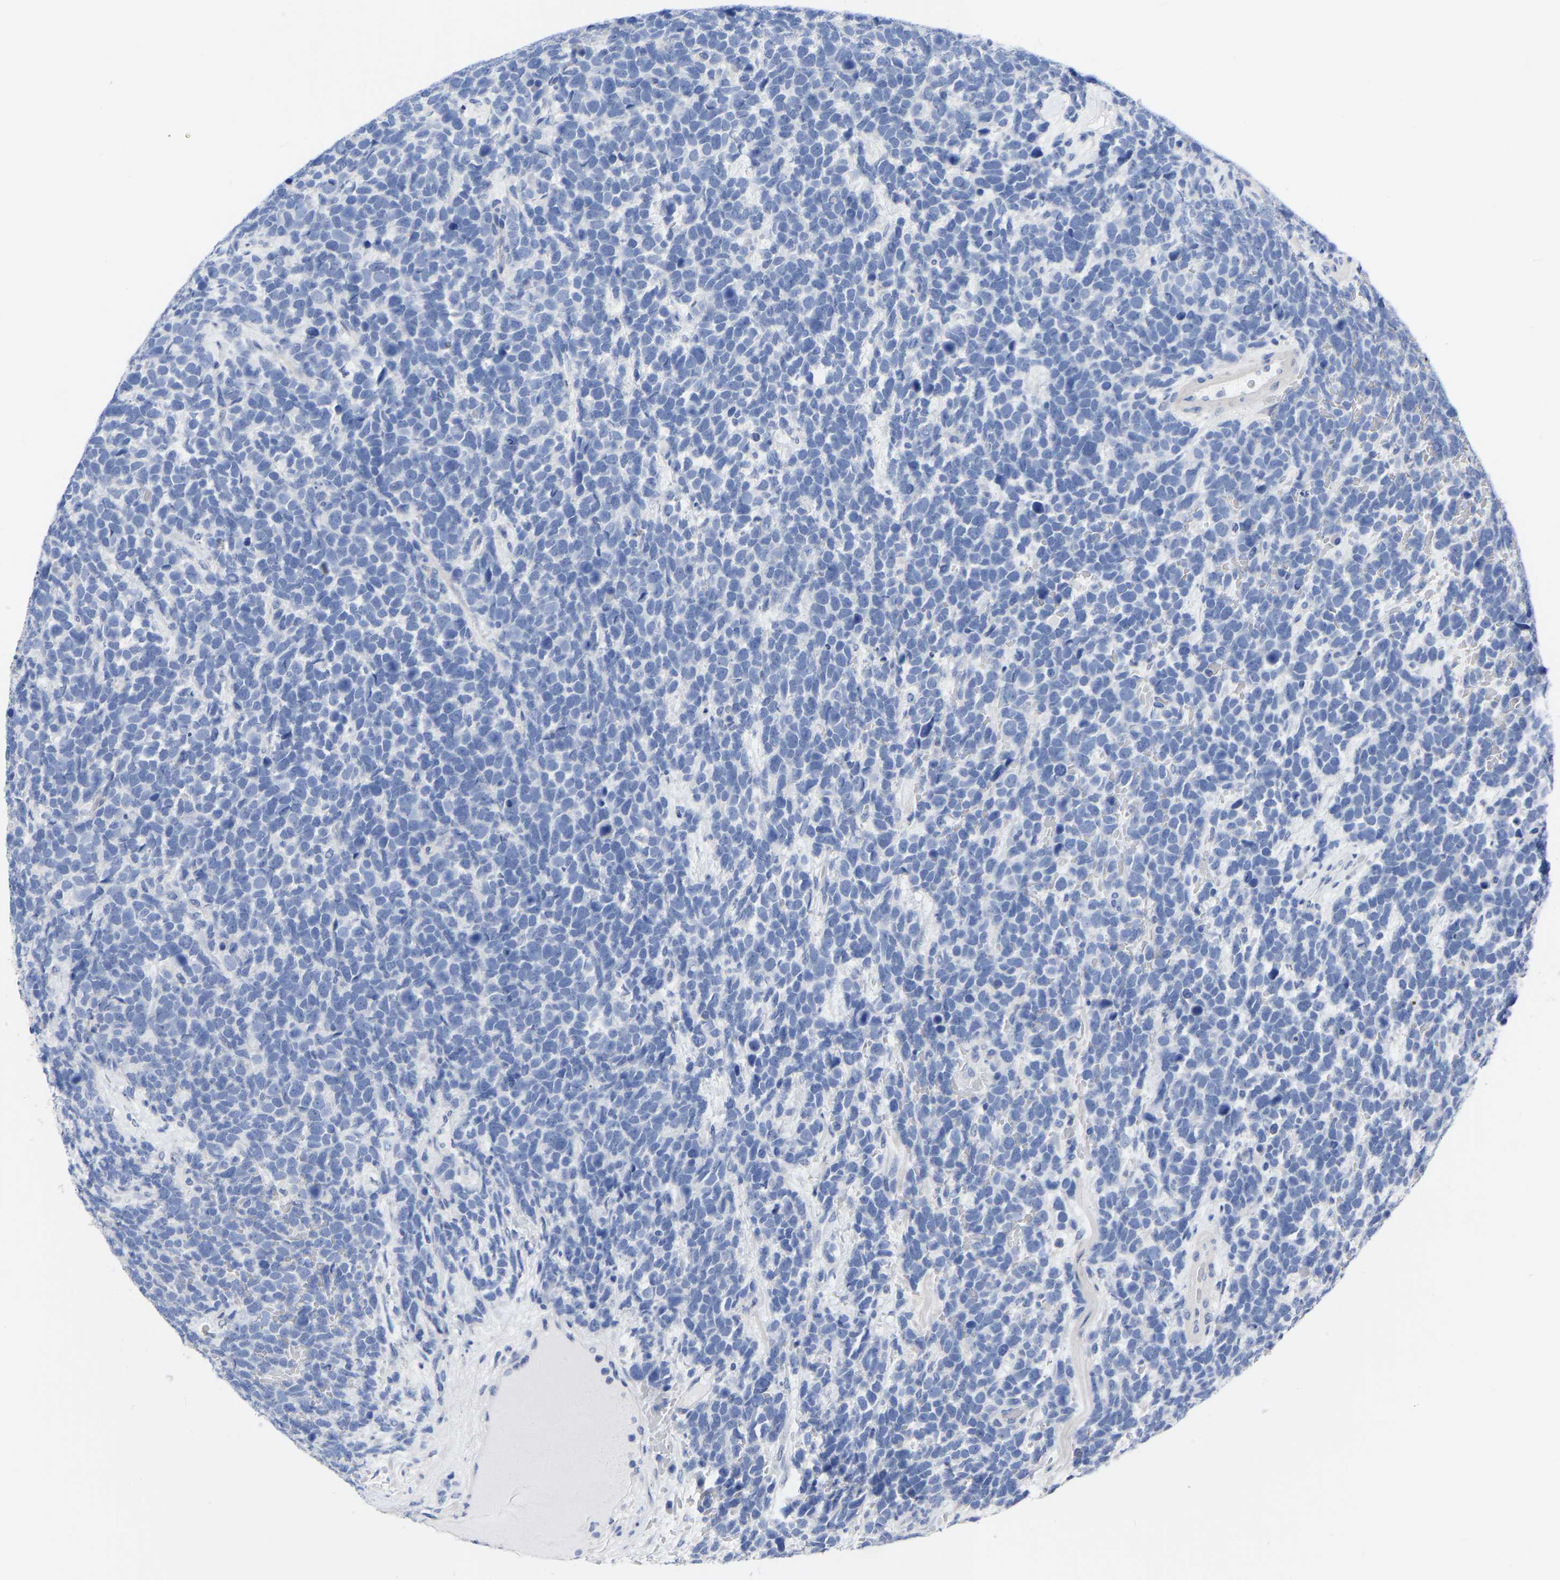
{"staining": {"intensity": "negative", "quantity": "none", "location": "none"}, "tissue": "urothelial cancer", "cell_type": "Tumor cells", "image_type": "cancer", "snomed": [{"axis": "morphology", "description": "Urothelial carcinoma, High grade"}, {"axis": "topography", "description": "Urinary bladder"}], "caption": "DAB immunohistochemical staining of human high-grade urothelial carcinoma reveals no significant positivity in tumor cells.", "gene": "ANXA13", "patient": {"sex": "female", "age": 82}}